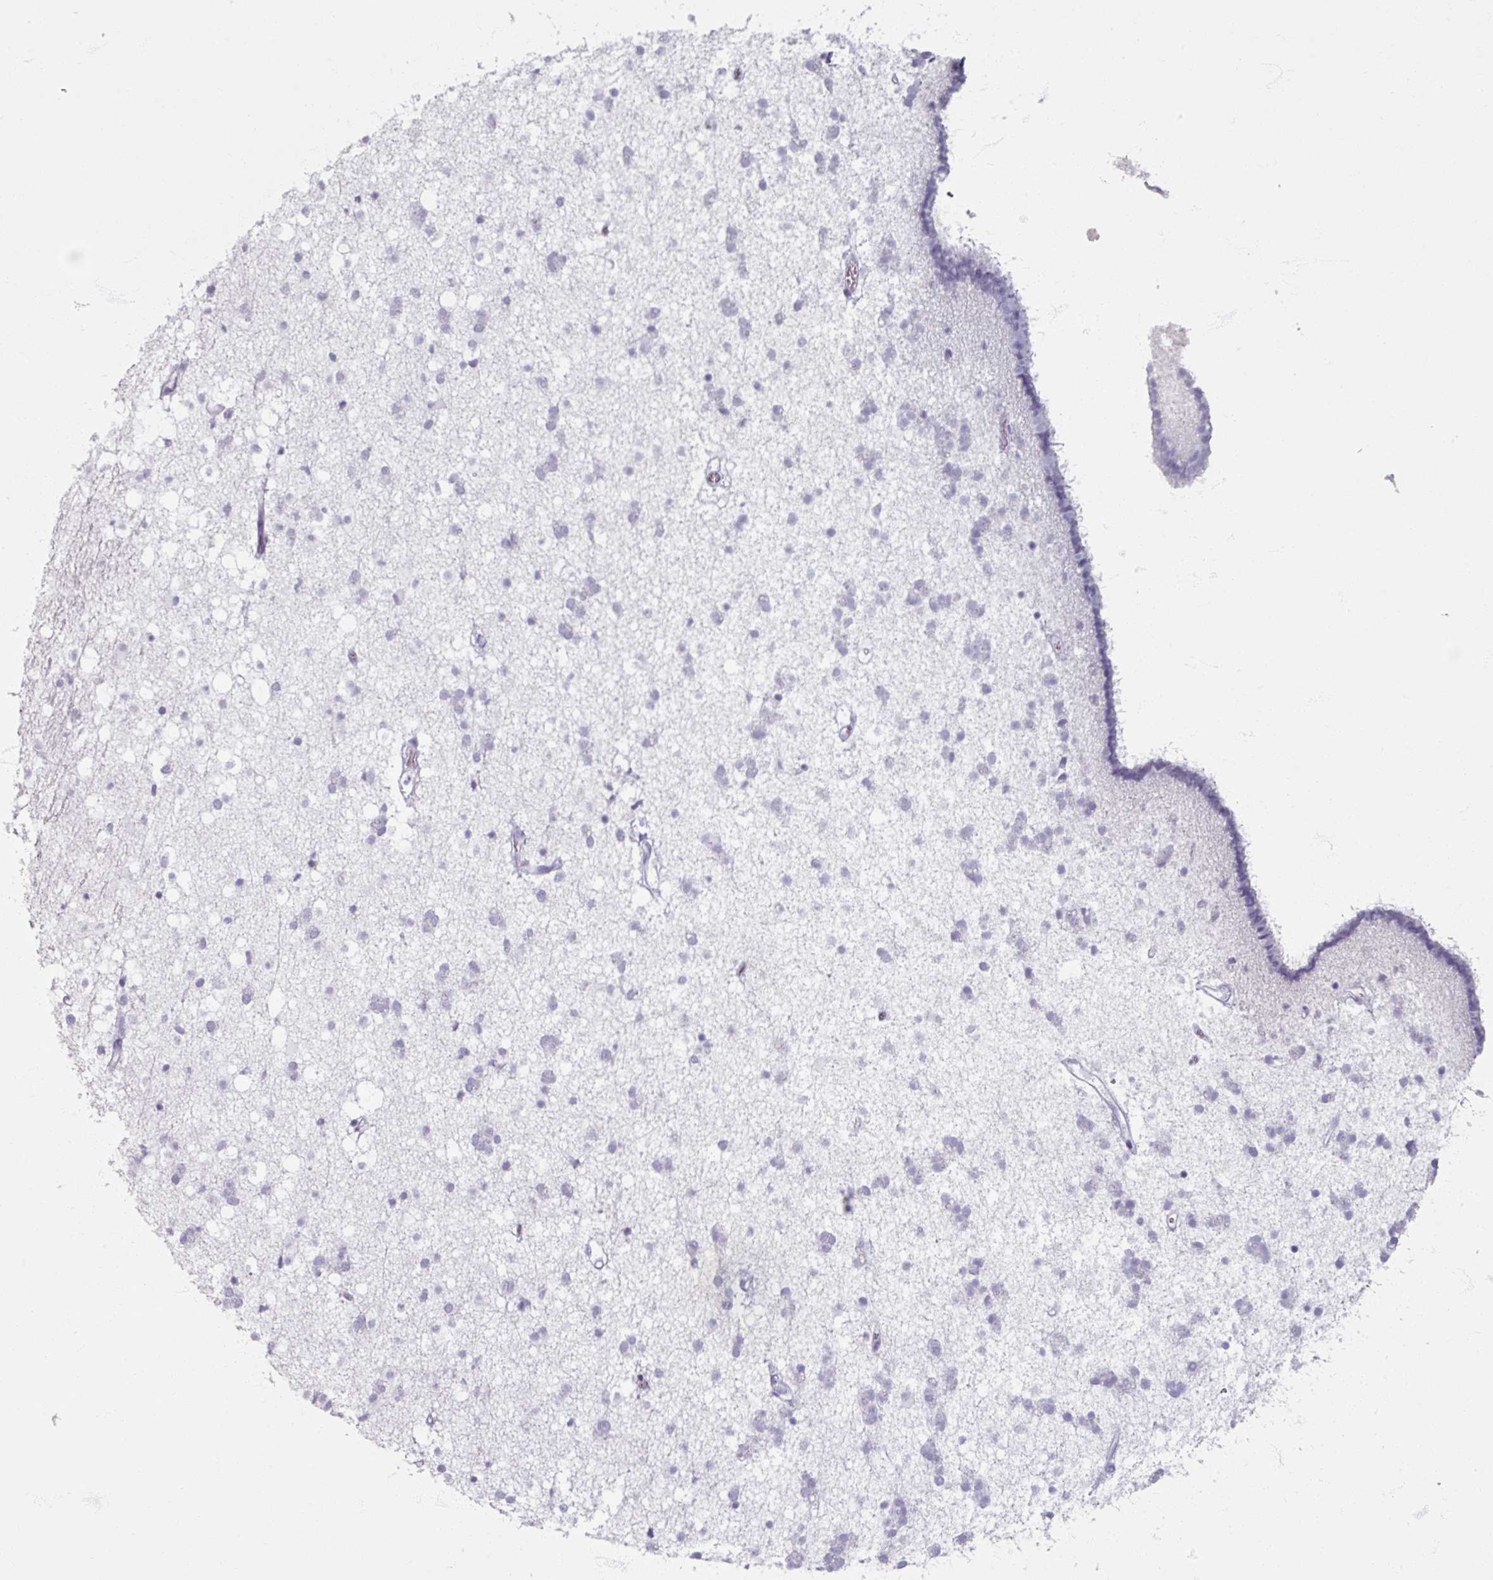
{"staining": {"intensity": "negative", "quantity": "none", "location": "none"}, "tissue": "caudate", "cell_type": "Glial cells", "image_type": "normal", "snomed": [{"axis": "morphology", "description": "Normal tissue, NOS"}, {"axis": "topography", "description": "Lateral ventricle wall"}], "caption": "Caudate stained for a protein using IHC shows no staining glial cells.", "gene": "TG", "patient": {"sex": "male", "age": 37}}